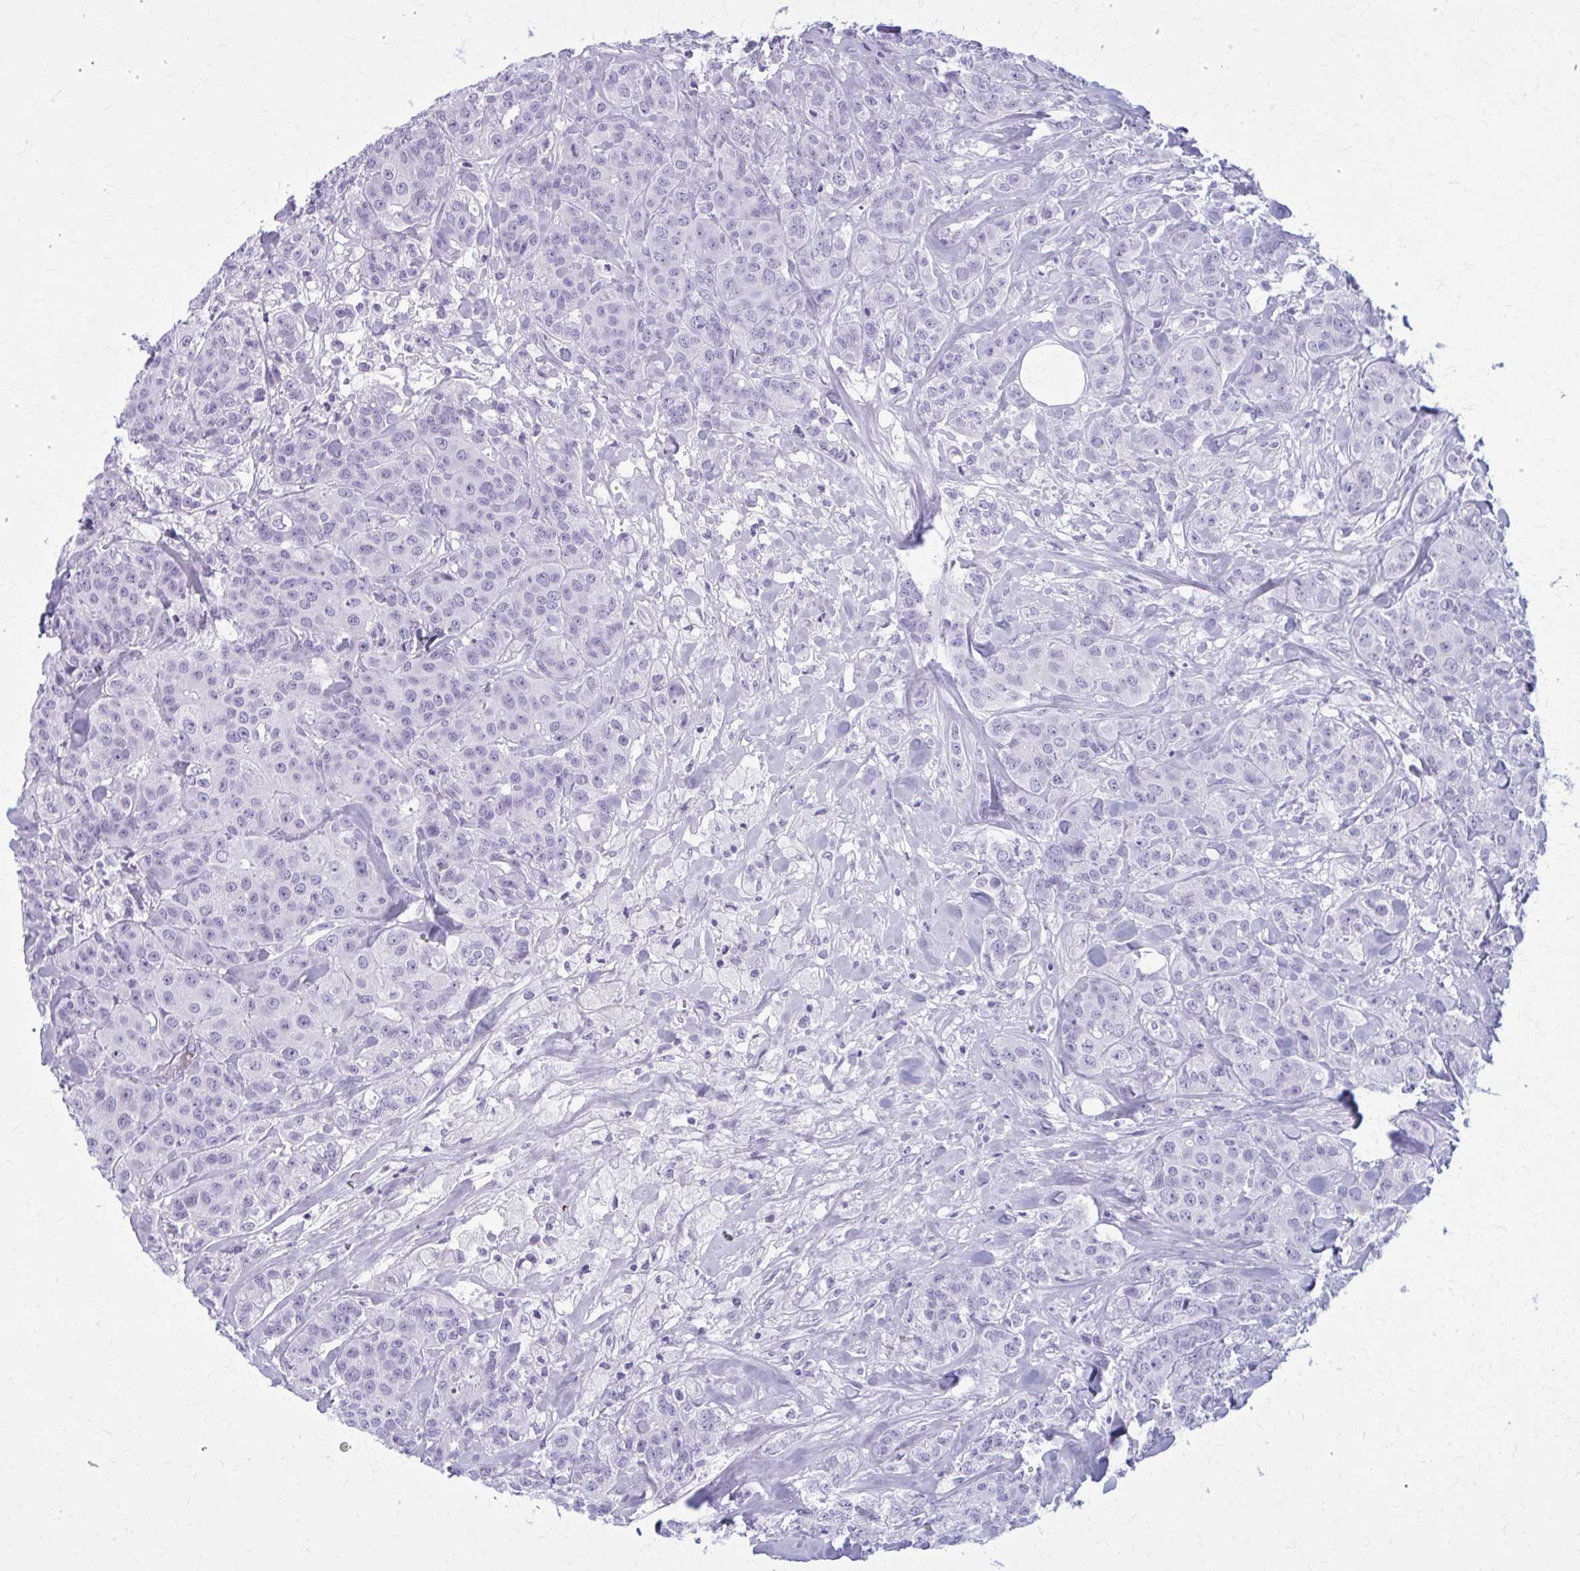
{"staining": {"intensity": "negative", "quantity": "none", "location": "none"}, "tissue": "breast cancer", "cell_type": "Tumor cells", "image_type": "cancer", "snomed": [{"axis": "morphology", "description": "Normal tissue, NOS"}, {"axis": "morphology", "description": "Duct carcinoma"}, {"axis": "topography", "description": "Breast"}], "caption": "Human breast cancer (infiltrating ductal carcinoma) stained for a protein using IHC displays no positivity in tumor cells.", "gene": "ZDHHC7", "patient": {"sex": "female", "age": 43}}